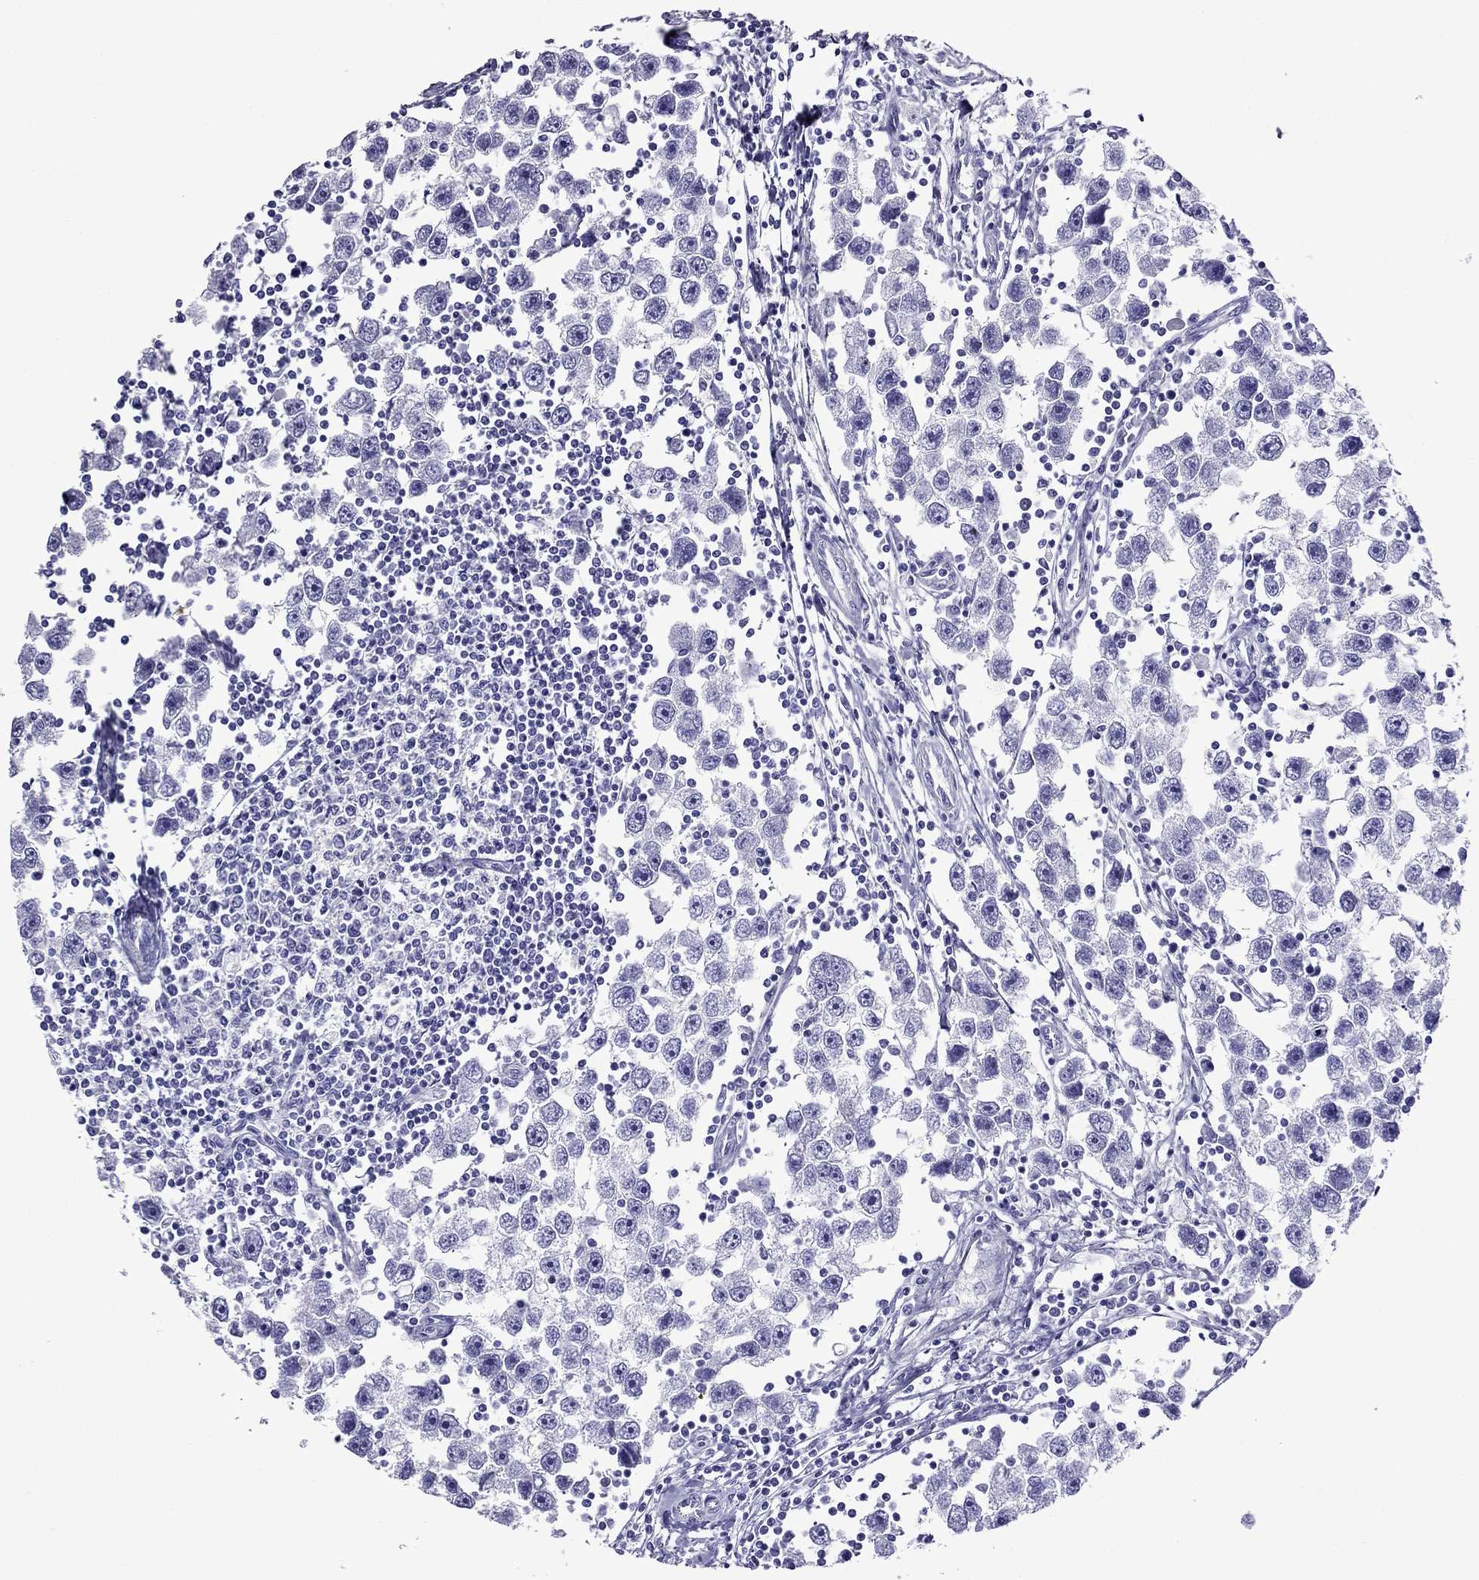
{"staining": {"intensity": "negative", "quantity": "none", "location": "none"}, "tissue": "testis cancer", "cell_type": "Tumor cells", "image_type": "cancer", "snomed": [{"axis": "morphology", "description": "Seminoma, NOS"}, {"axis": "topography", "description": "Testis"}], "caption": "A histopathology image of seminoma (testis) stained for a protein shows no brown staining in tumor cells.", "gene": "CRYBA1", "patient": {"sex": "male", "age": 30}}